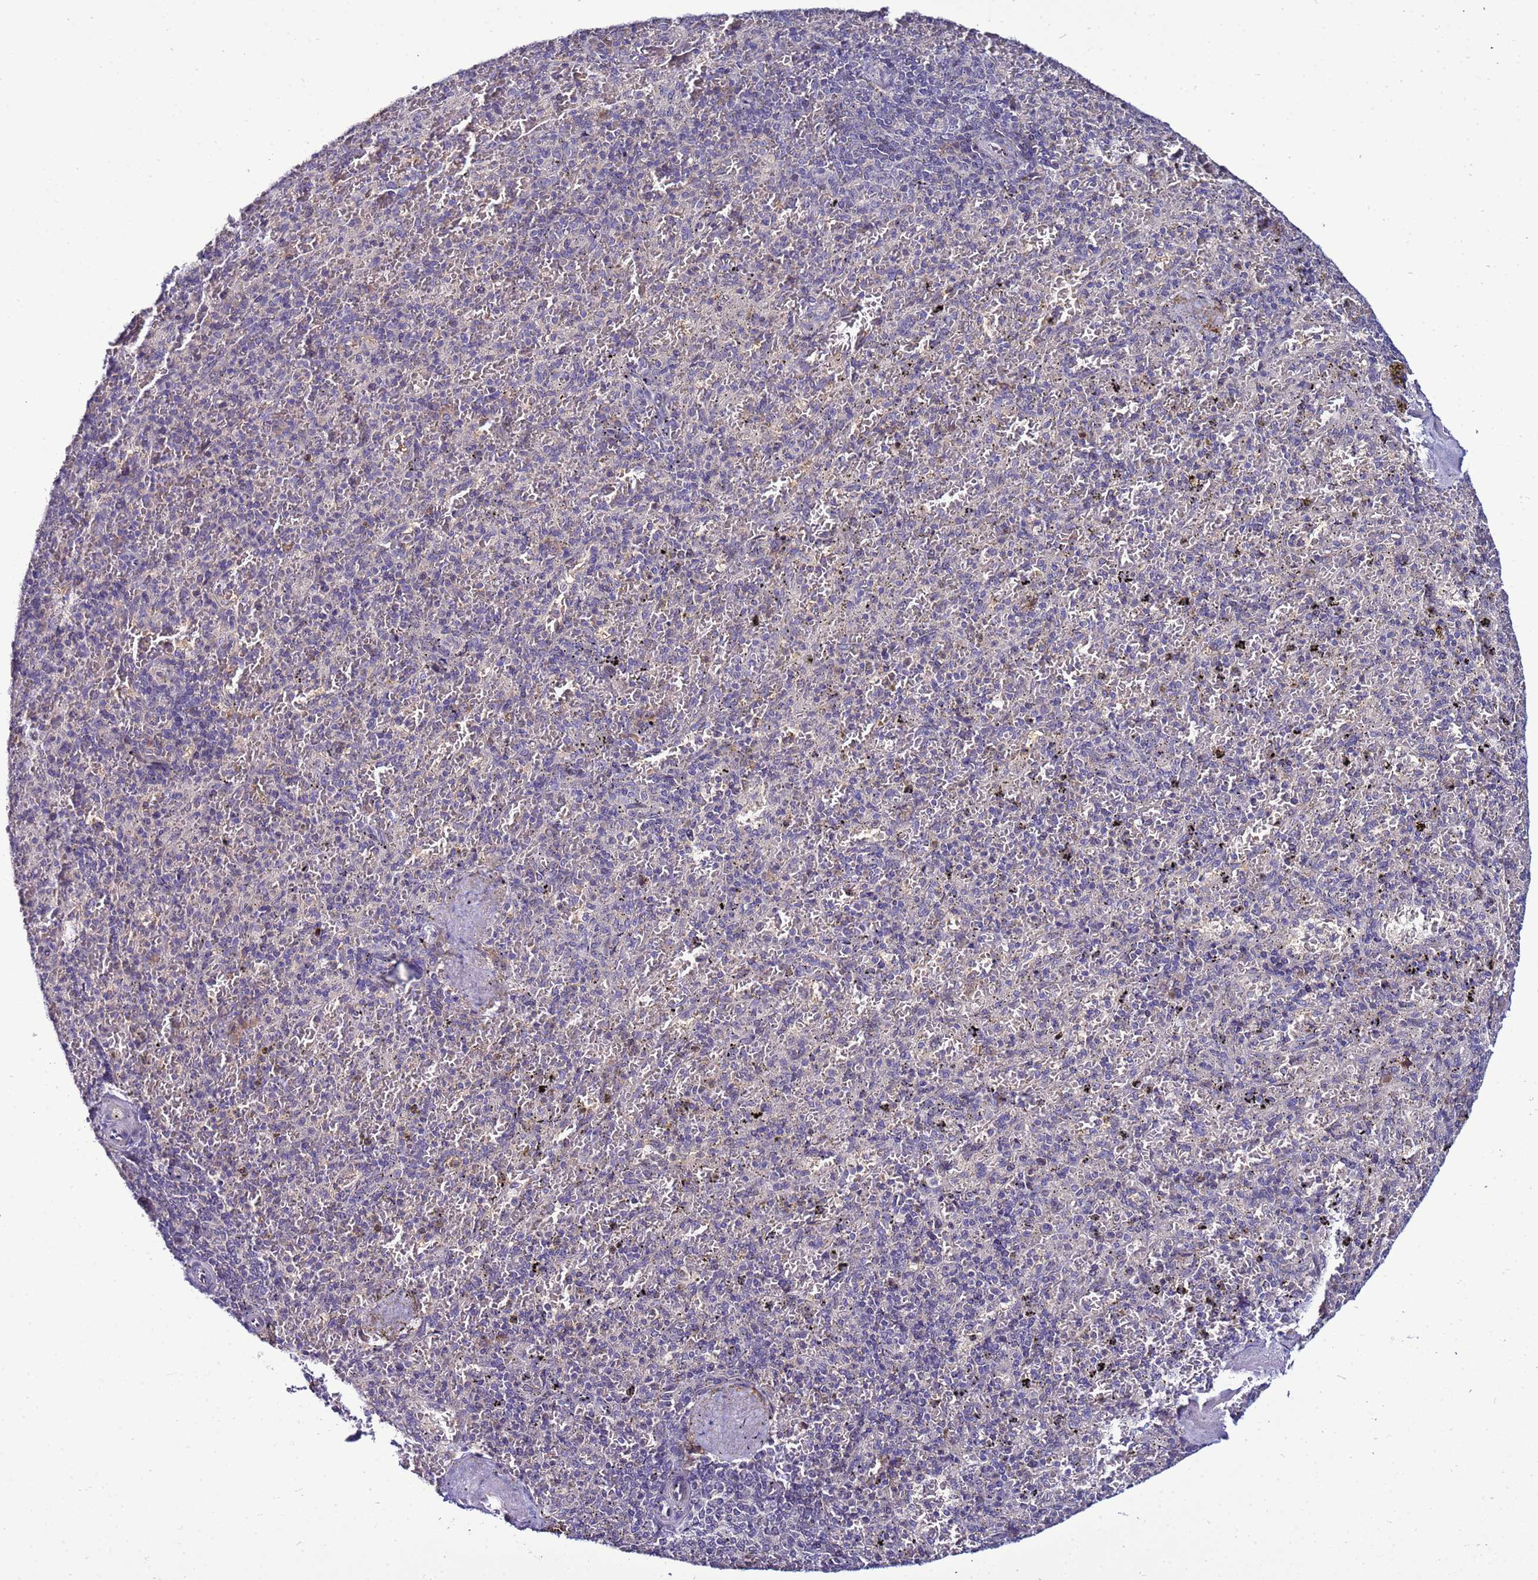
{"staining": {"intensity": "negative", "quantity": "none", "location": "none"}, "tissue": "spleen", "cell_type": "Cells in red pulp", "image_type": "normal", "snomed": [{"axis": "morphology", "description": "Normal tissue, NOS"}, {"axis": "topography", "description": "Spleen"}], "caption": "Cells in red pulp are negative for brown protein staining in normal spleen.", "gene": "NOL8", "patient": {"sex": "male", "age": 82}}